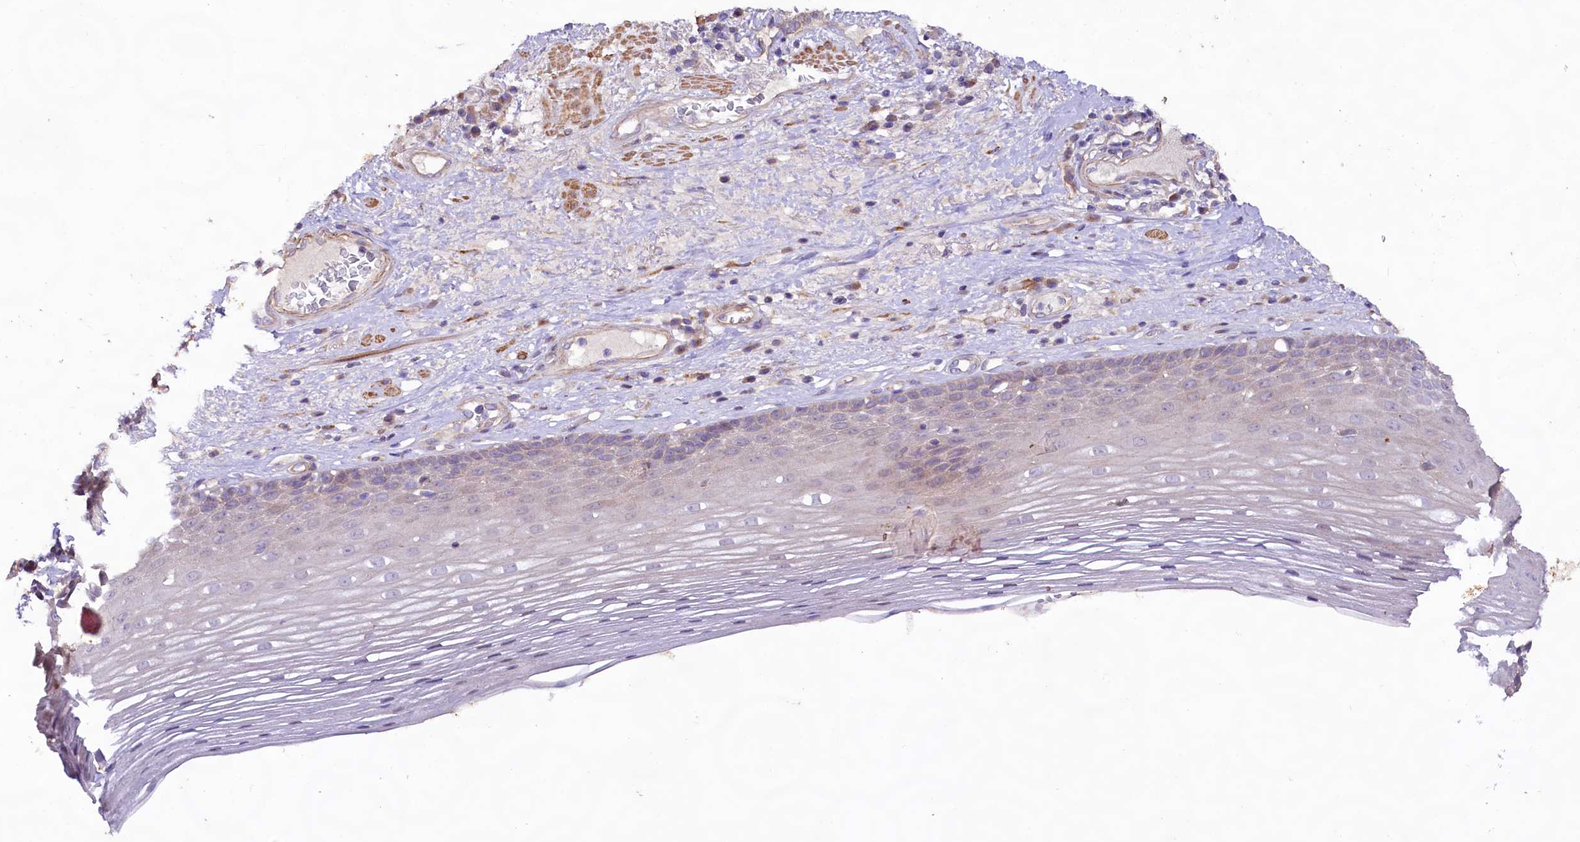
{"staining": {"intensity": "weak", "quantity": "<25%", "location": "cytoplasmic/membranous"}, "tissue": "esophagus", "cell_type": "Squamous epithelial cells", "image_type": "normal", "snomed": [{"axis": "morphology", "description": "Normal tissue, NOS"}, {"axis": "topography", "description": "Esophagus"}], "caption": "This photomicrograph is of unremarkable esophagus stained with immunohistochemistry to label a protein in brown with the nuclei are counter-stained blue. There is no expression in squamous epithelial cells.", "gene": "VPS11", "patient": {"sex": "male", "age": 62}}